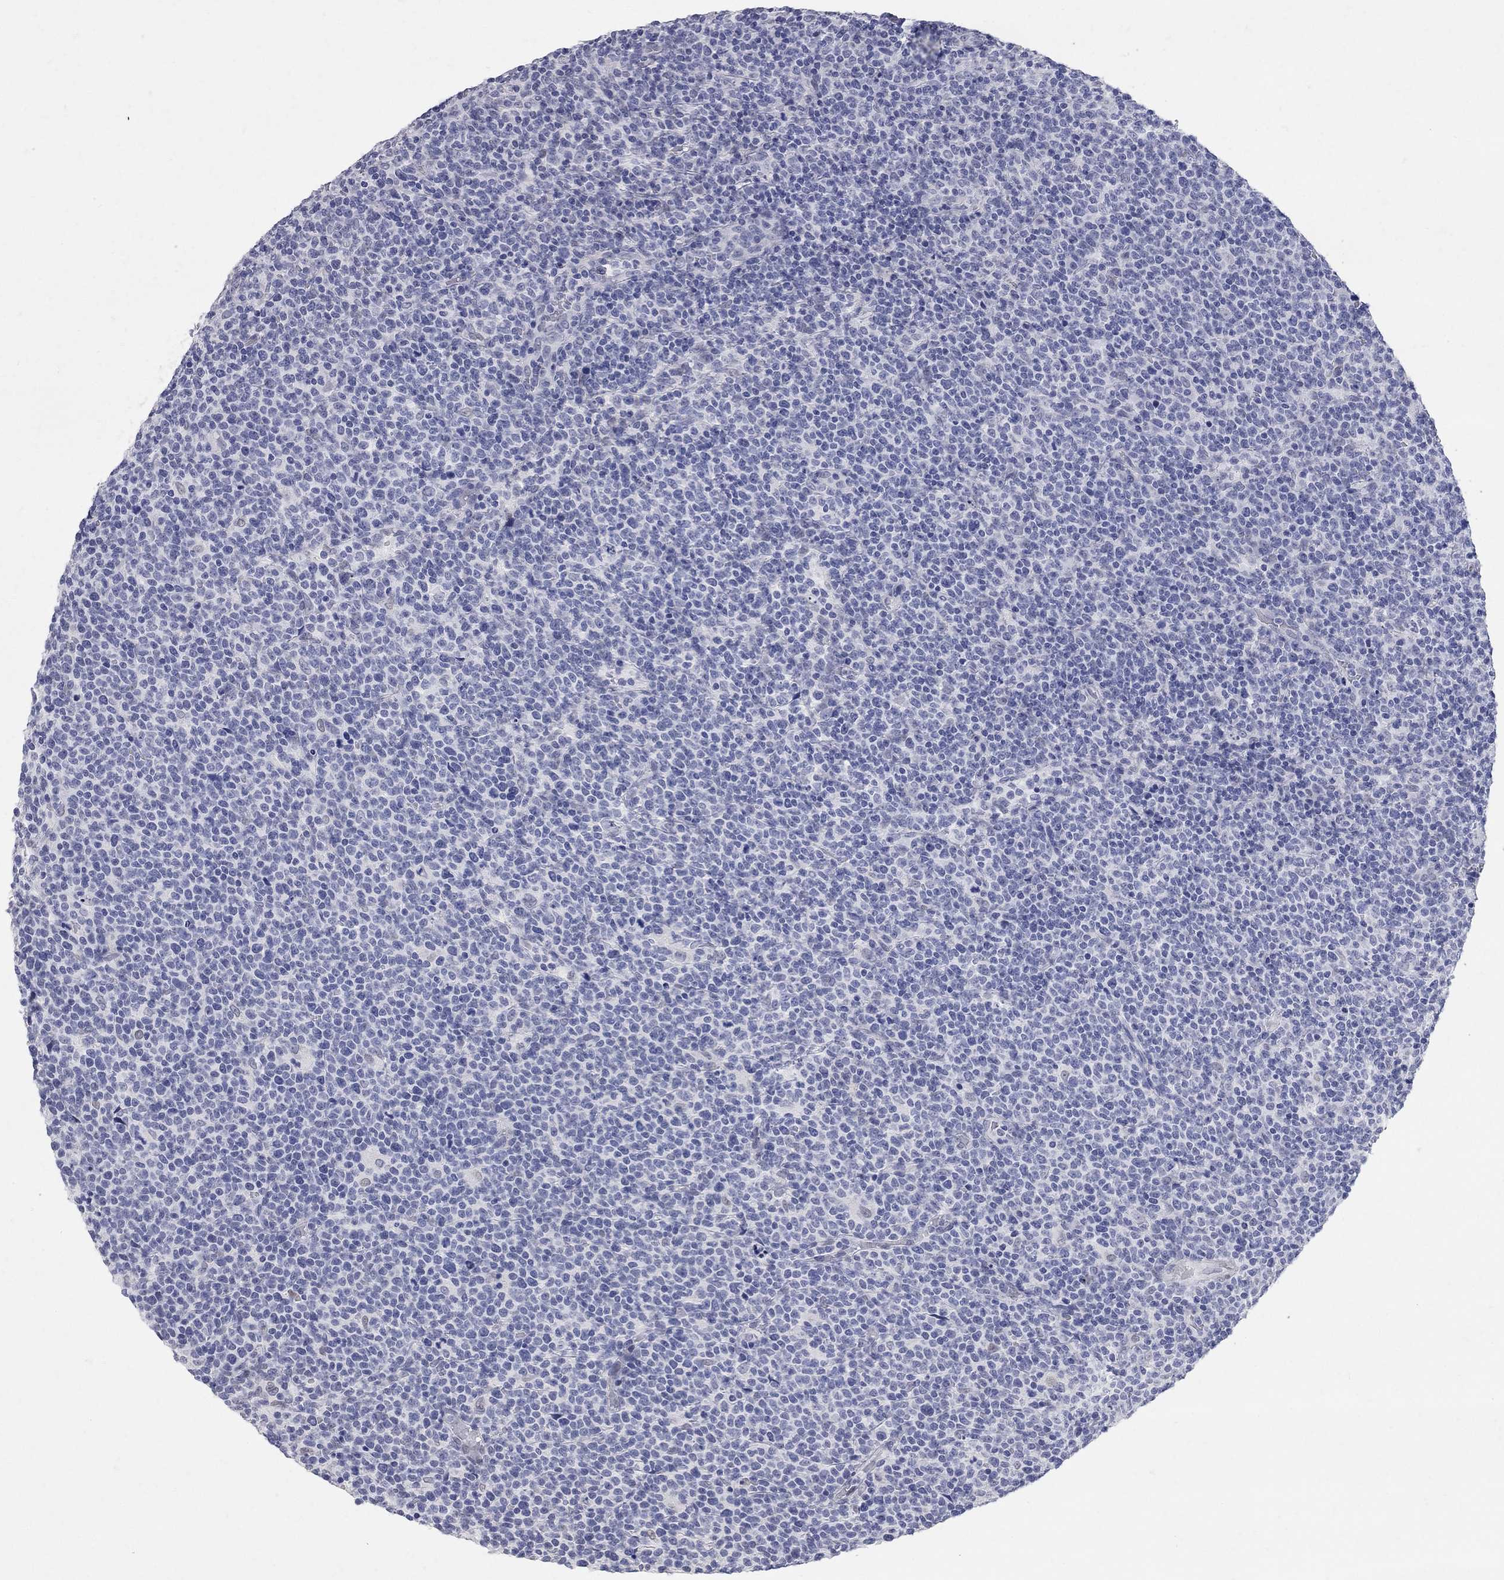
{"staining": {"intensity": "negative", "quantity": "none", "location": "none"}, "tissue": "lymphoma", "cell_type": "Tumor cells", "image_type": "cancer", "snomed": [{"axis": "morphology", "description": "Malignant lymphoma, non-Hodgkin's type, High grade"}, {"axis": "topography", "description": "Lymph node"}], "caption": "Malignant lymphoma, non-Hodgkin's type (high-grade) was stained to show a protein in brown. There is no significant staining in tumor cells.", "gene": "BPIFB1", "patient": {"sex": "male", "age": 61}}